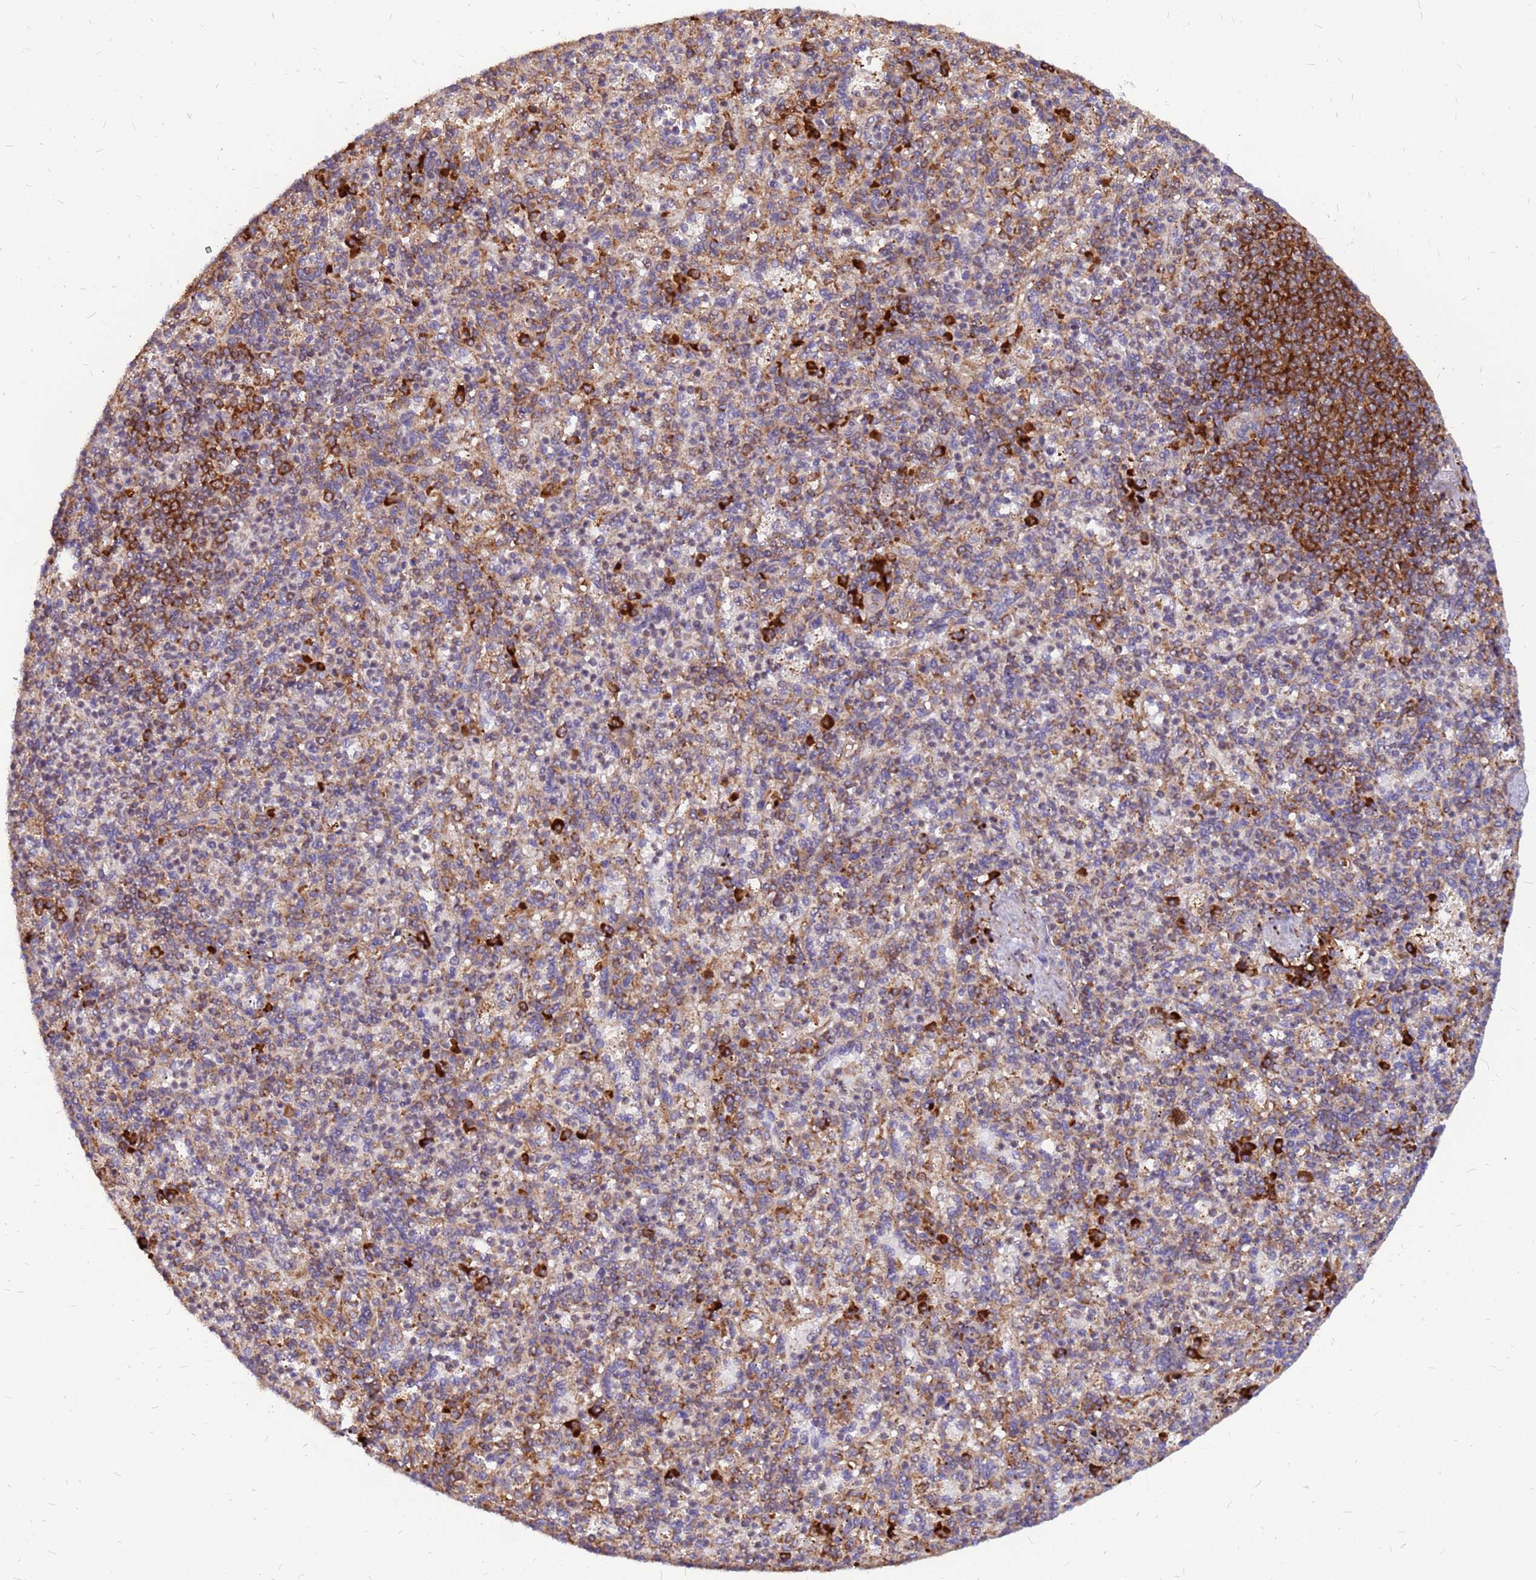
{"staining": {"intensity": "moderate", "quantity": "25%-75%", "location": "cytoplasmic/membranous"}, "tissue": "spleen", "cell_type": "Cells in red pulp", "image_type": "normal", "snomed": [{"axis": "morphology", "description": "Normal tissue, NOS"}, {"axis": "topography", "description": "Spleen"}], "caption": "About 25%-75% of cells in red pulp in benign human spleen exhibit moderate cytoplasmic/membranous protein staining as visualized by brown immunohistochemical staining.", "gene": "RPL8", "patient": {"sex": "female", "age": 74}}